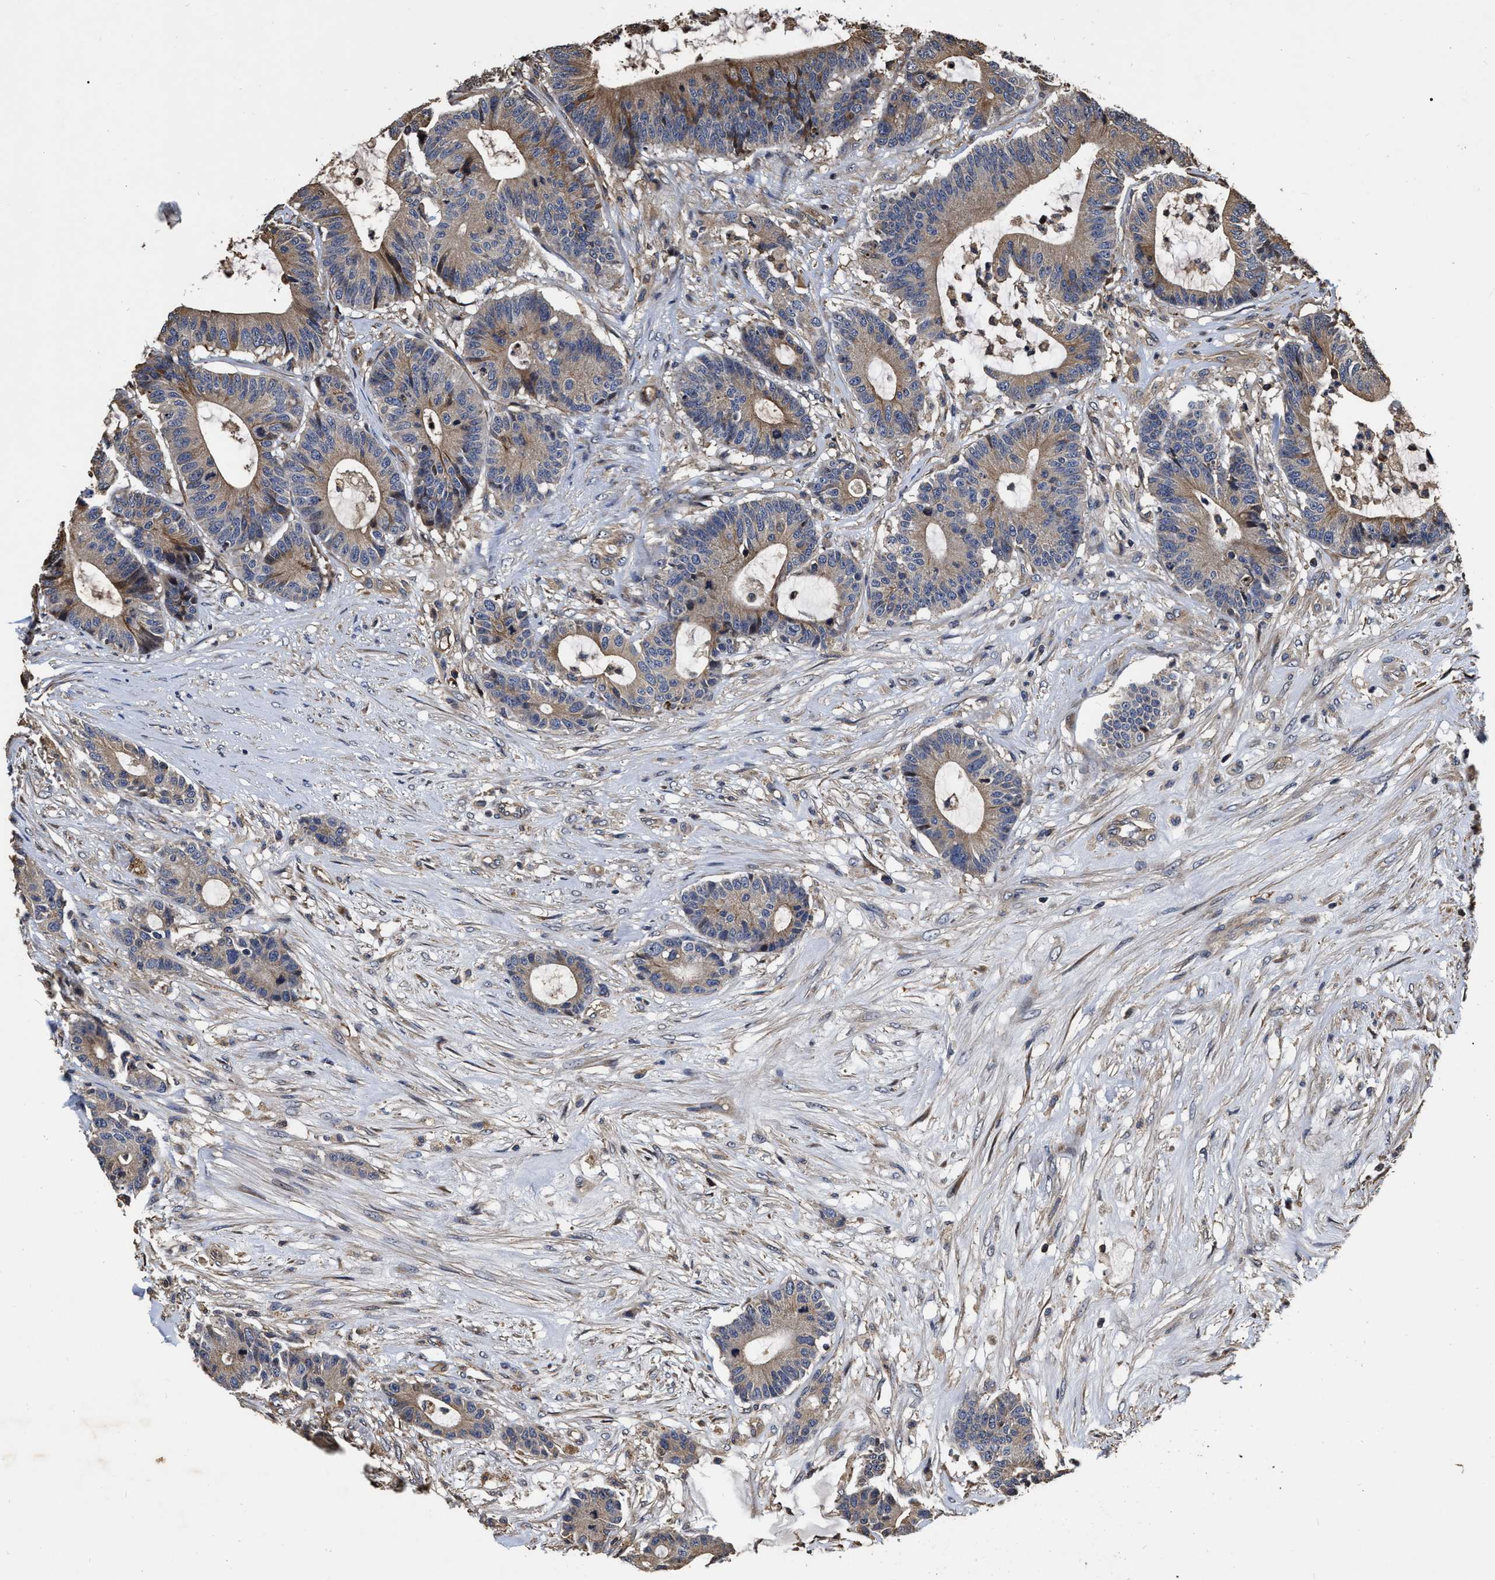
{"staining": {"intensity": "weak", "quantity": ">75%", "location": "cytoplasmic/membranous"}, "tissue": "colorectal cancer", "cell_type": "Tumor cells", "image_type": "cancer", "snomed": [{"axis": "morphology", "description": "Adenocarcinoma, NOS"}, {"axis": "topography", "description": "Colon"}], "caption": "Human adenocarcinoma (colorectal) stained with a protein marker reveals weak staining in tumor cells.", "gene": "ABCG8", "patient": {"sex": "female", "age": 84}}